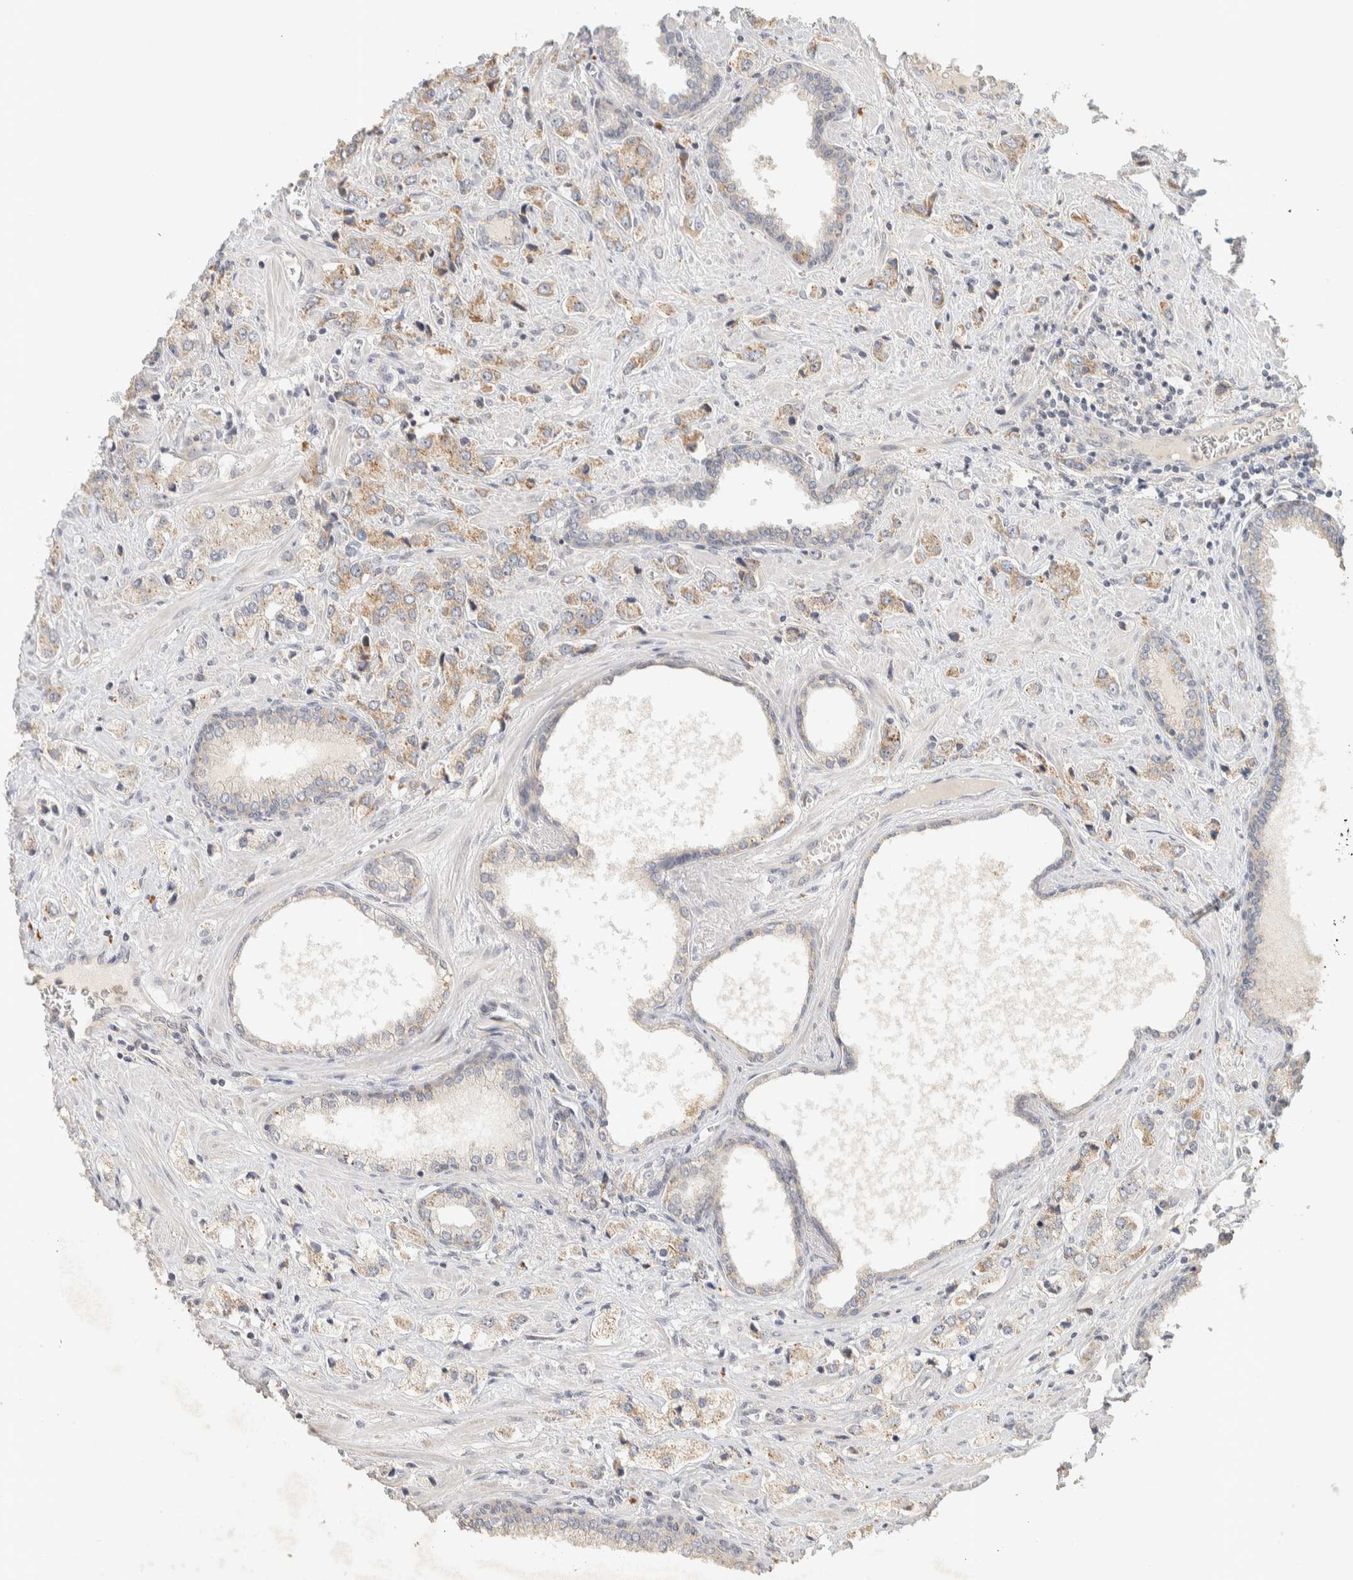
{"staining": {"intensity": "weak", "quantity": "25%-75%", "location": "cytoplasmic/membranous"}, "tissue": "prostate cancer", "cell_type": "Tumor cells", "image_type": "cancer", "snomed": [{"axis": "morphology", "description": "Adenocarcinoma, High grade"}, {"axis": "topography", "description": "Prostate"}], "caption": "An immunohistochemistry (IHC) photomicrograph of tumor tissue is shown. Protein staining in brown shows weak cytoplasmic/membranous positivity in adenocarcinoma (high-grade) (prostate) within tumor cells.", "gene": "ITPA", "patient": {"sex": "male", "age": 66}}